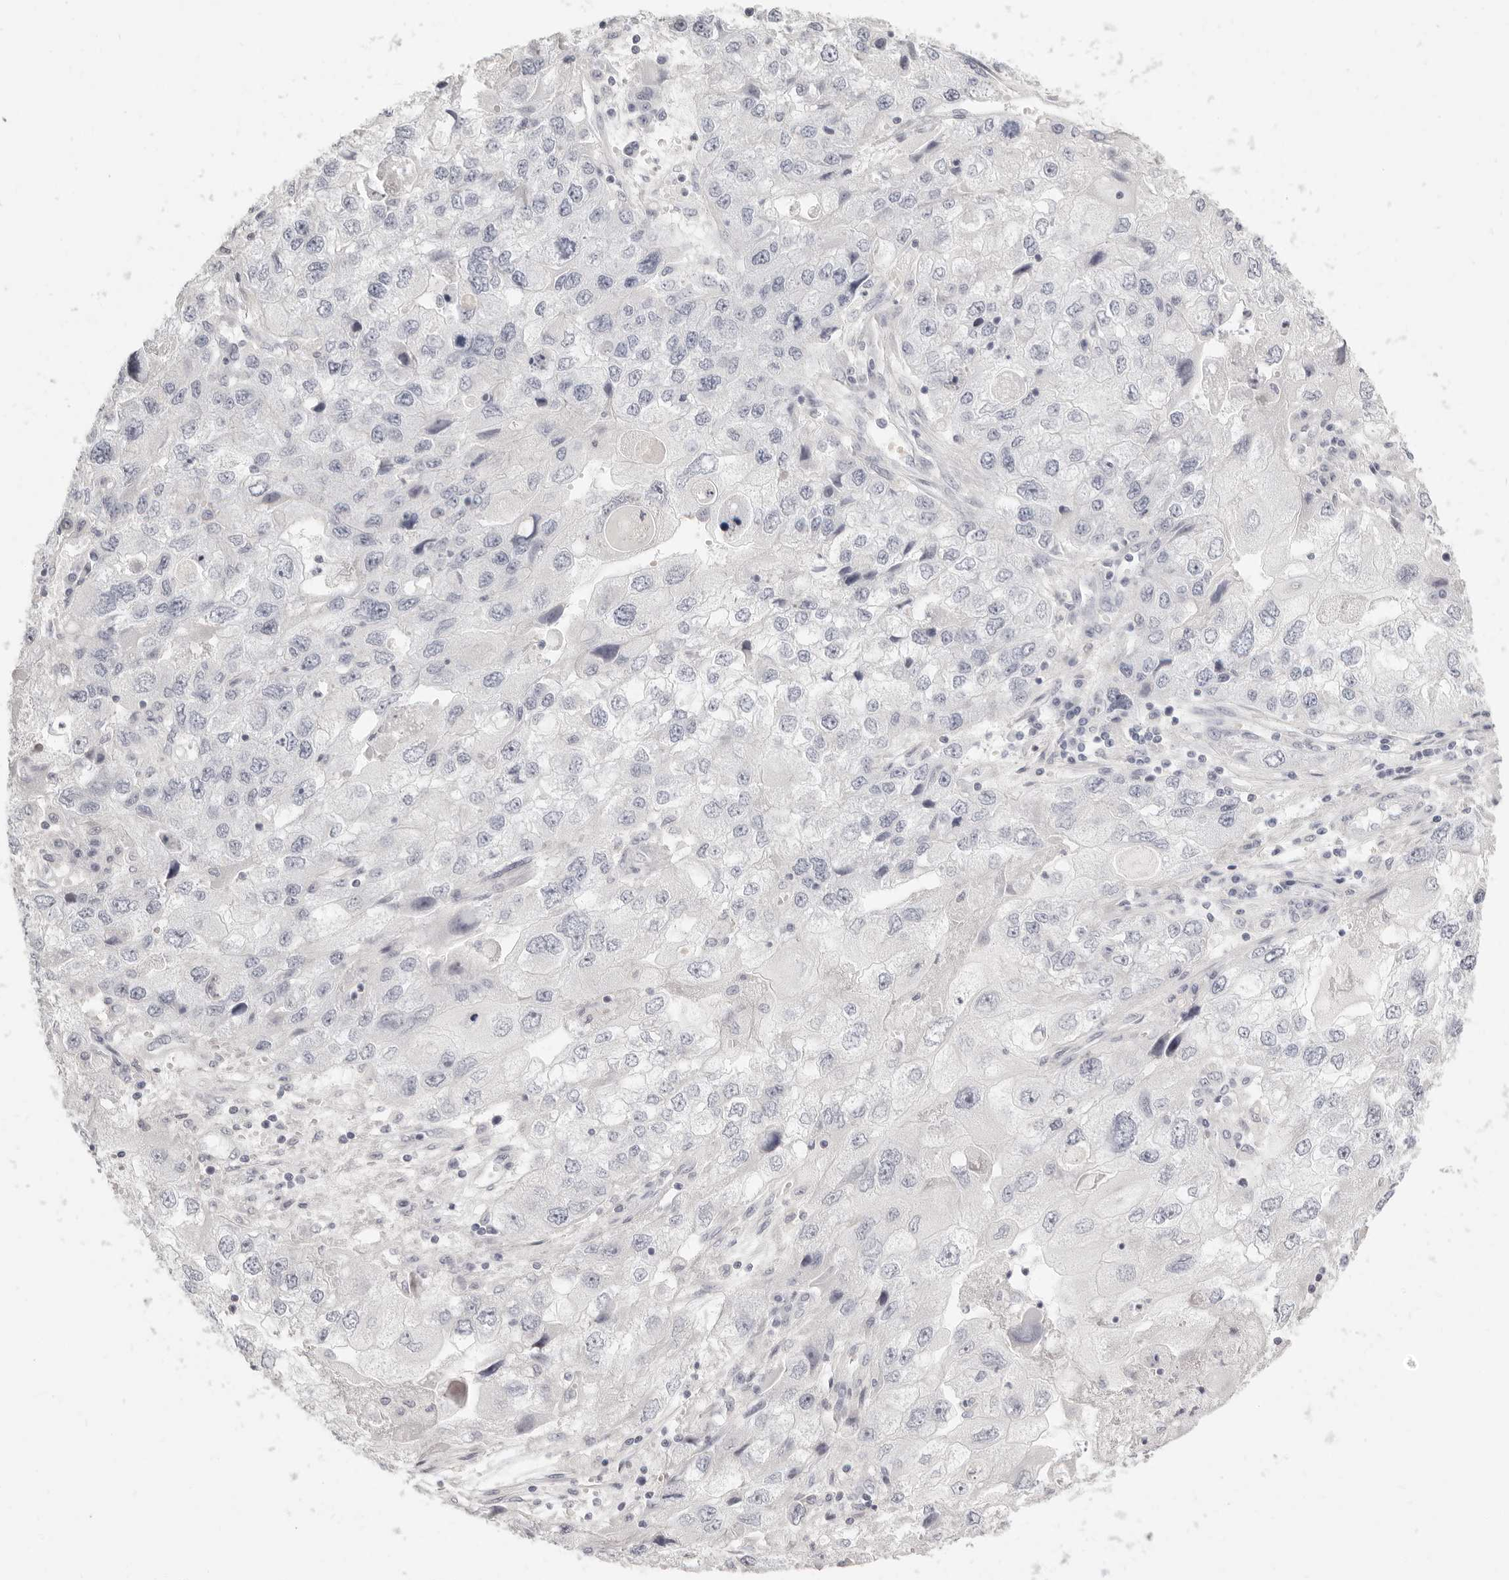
{"staining": {"intensity": "negative", "quantity": "none", "location": "none"}, "tissue": "endometrial cancer", "cell_type": "Tumor cells", "image_type": "cancer", "snomed": [{"axis": "morphology", "description": "Adenocarcinoma, NOS"}, {"axis": "topography", "description": "Endometrium"}], "caption": "Immunohistochemical staining of endometrial adenocarcinoma shows no significant staining in tumor cells.", "gene": "FABP1", "patient": {"sex": "female", "age": 49}}